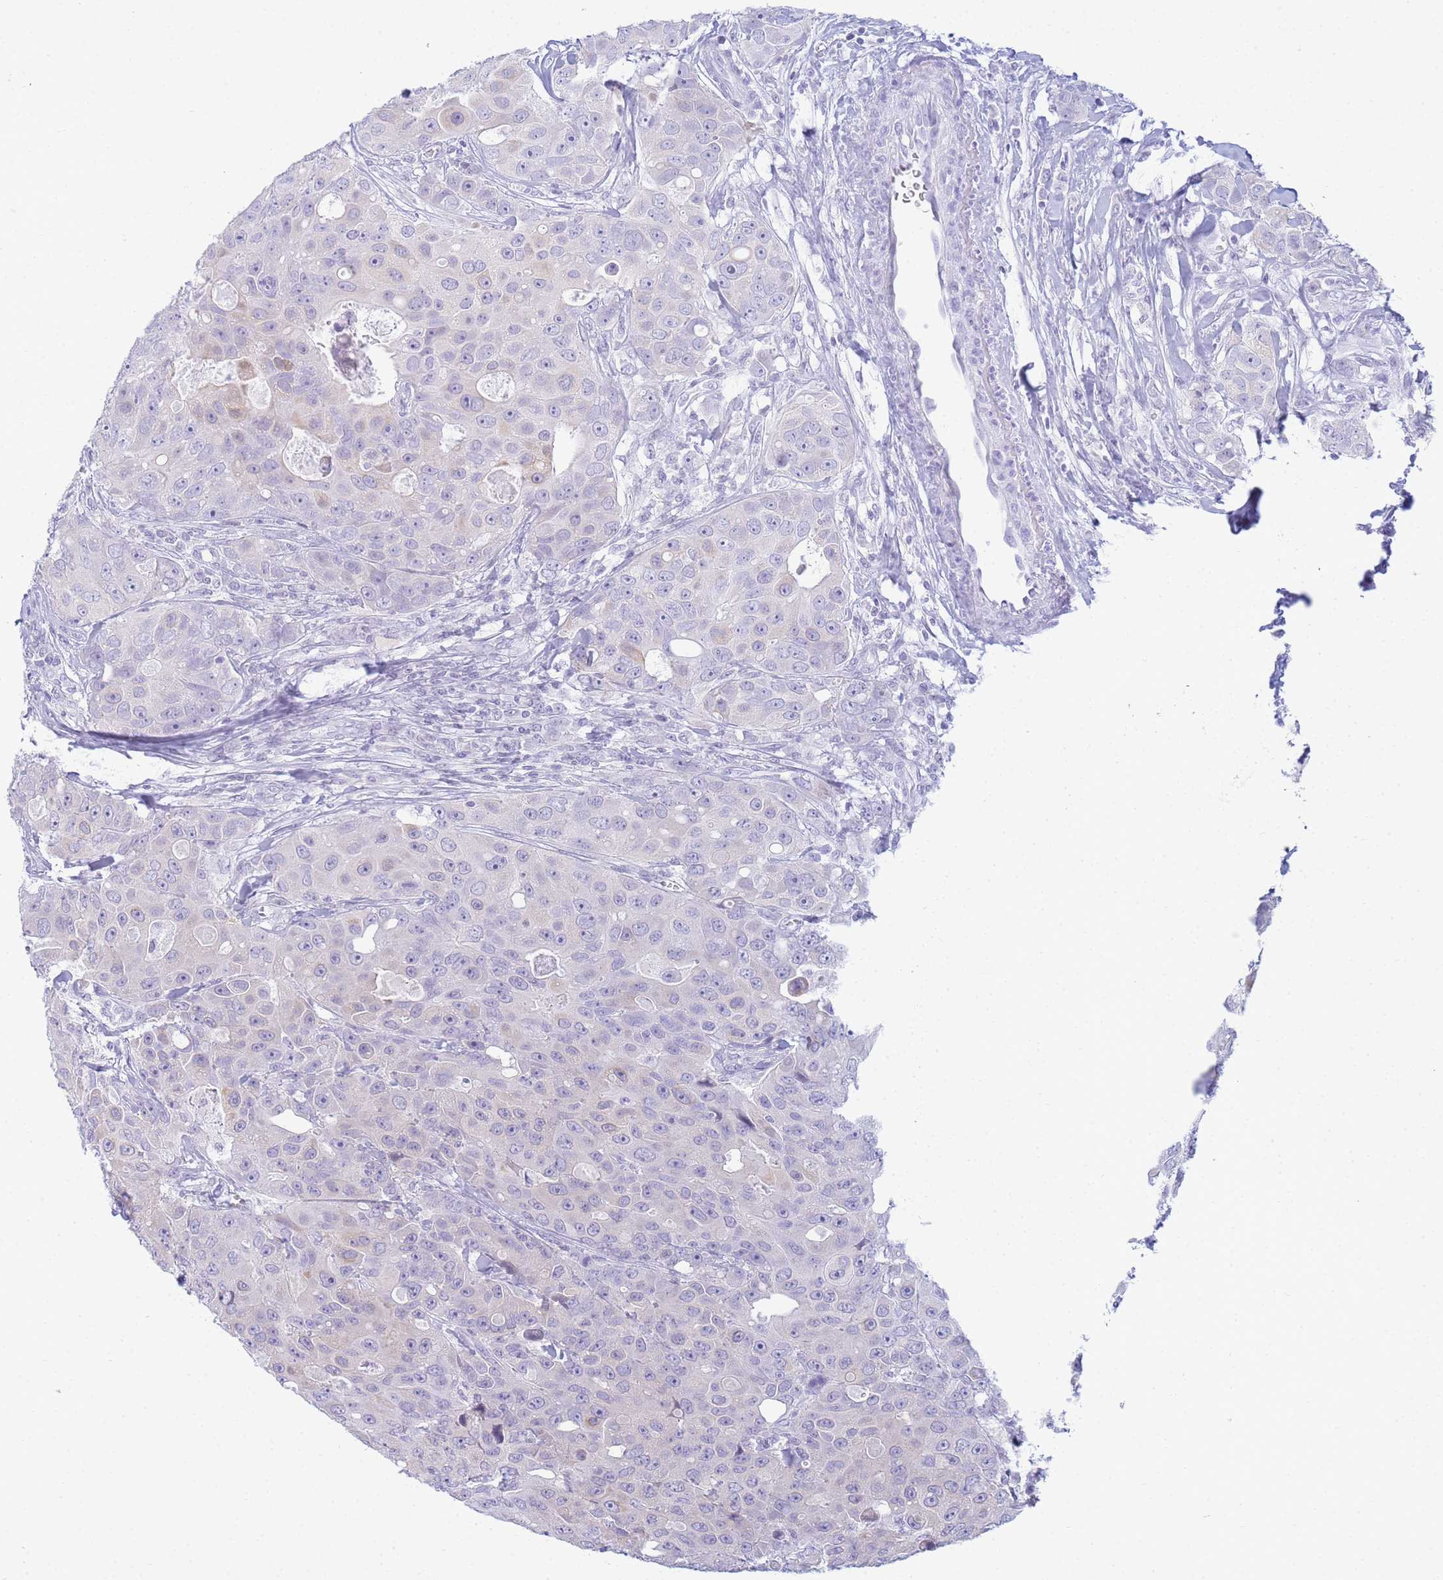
{"staining": {"intensity": "negative", "quantity": "none", "location": "none"}, "tissue": "breast cancer", "cell_type": "Tumor cells", "image_type": "cancer", "snomed": [{"axis": "morphology", "description": "Duct carcinoma"}, {"axis": "topography", "description": "Breast"}], "caption": "This image is of breast cancer (intraductal carcinoma) stained with IHC to label a protein in brown with the nuclei are counter-stained blue. There is no expression in tumor cells.", "gene": "SNX20", "patient": {"sex": "female", "age": 43}}